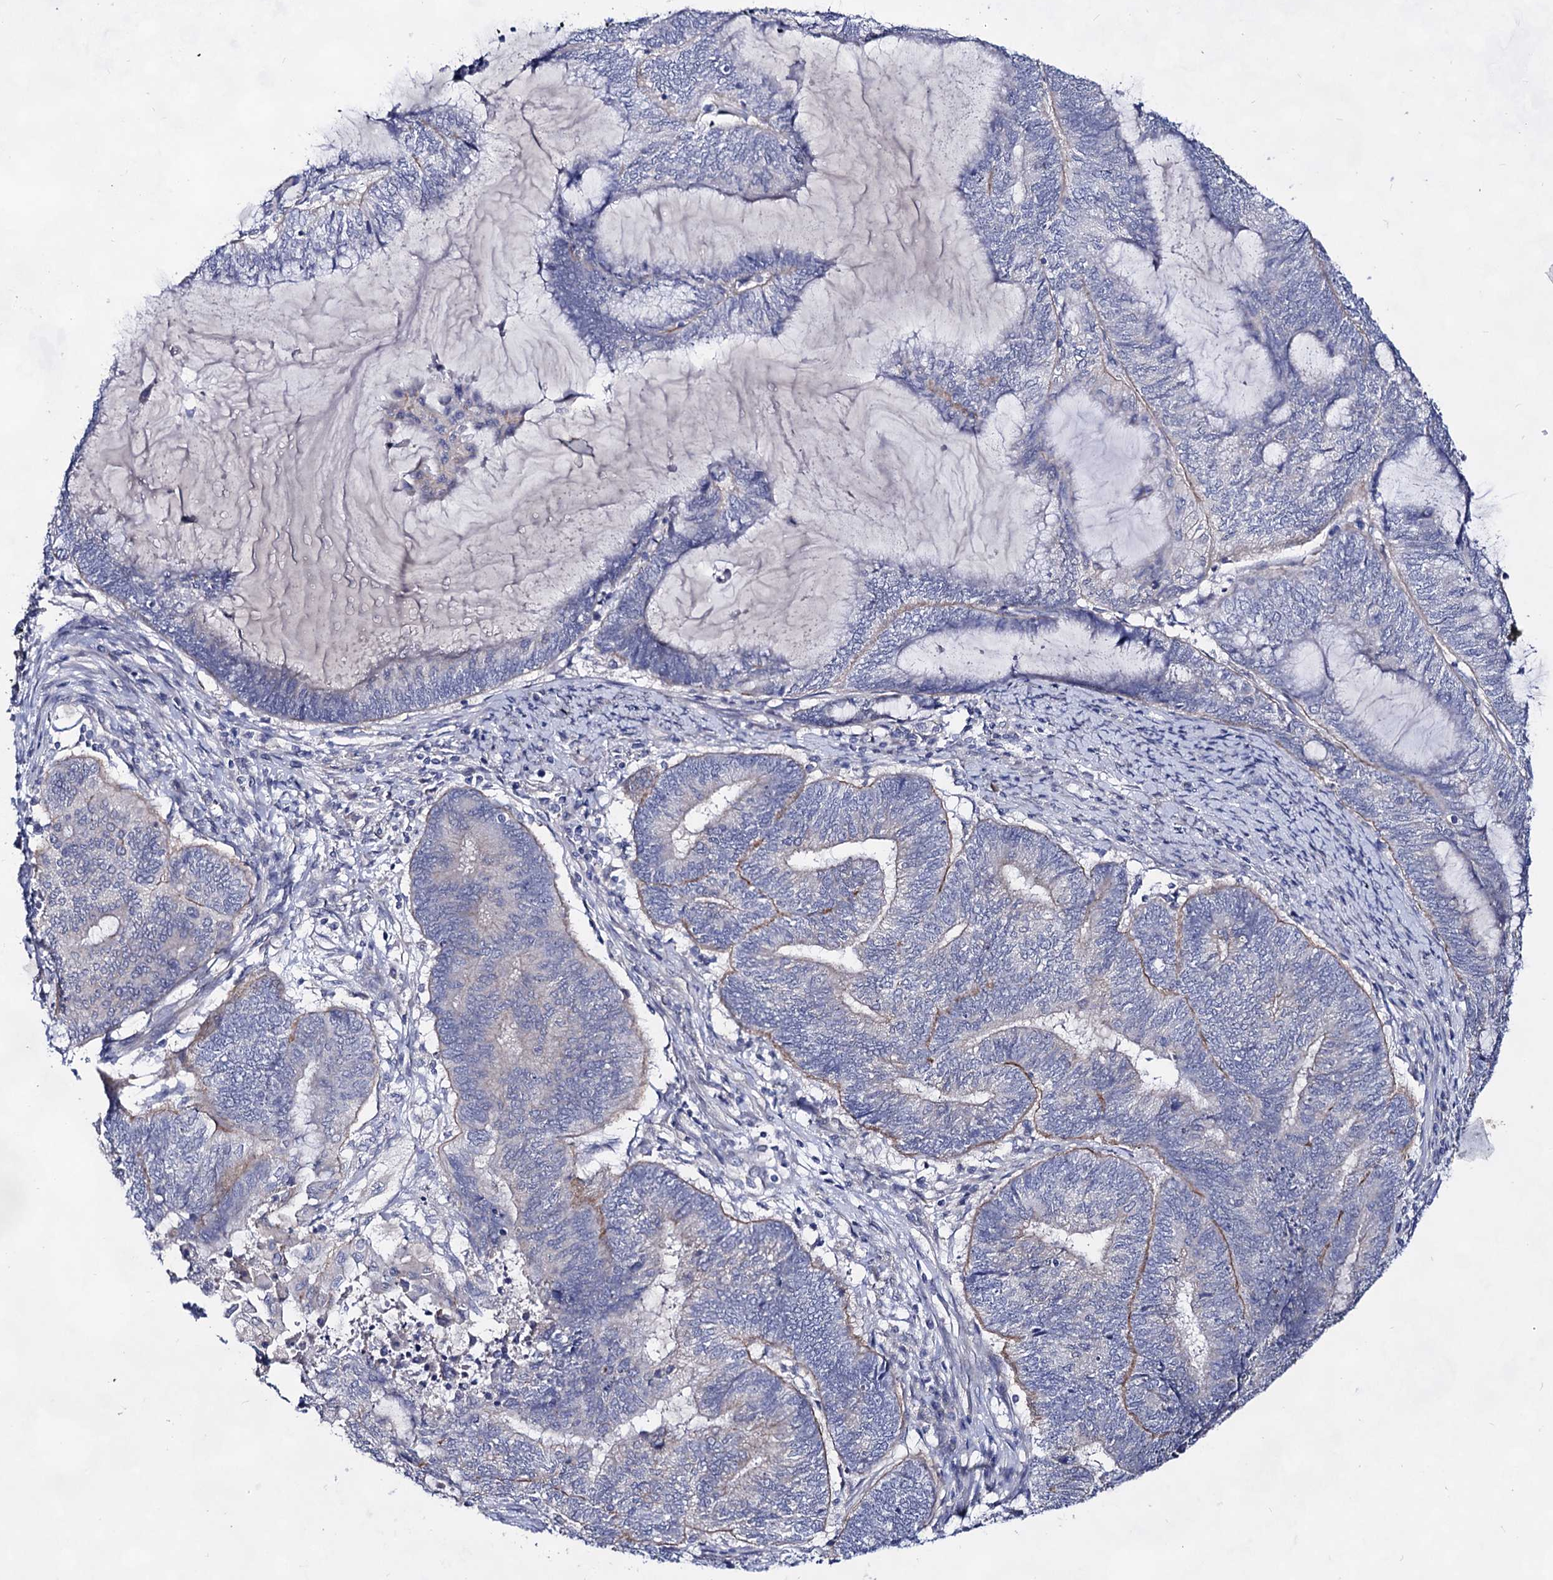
{"staining": {"intensity": "moderate", "quantity": "<25%", "location": "cytoplasmic/membranous"}, "tissue": "endometrial cancer", "cell_type": "Tumor cells", "image_type": "cancer", "snomed": [{"axis": "morphology", "description": "Adenocarcinoma, NOS"}, {"axis": "topography", "description": "Uterus"}, {"axis": "topography", "description": "Endometrium"}], "caption": "Adenocarcinoma (endometrial) was stained to show a protein in brown. There is low levels of moderate cytoplasmic/membranous staining in approximately <25% of tumor cells. (IHC, brightfield microscopy, high magnification).", "gene": "PLIN1", "patient": {"sex": "female", "age": 70}}